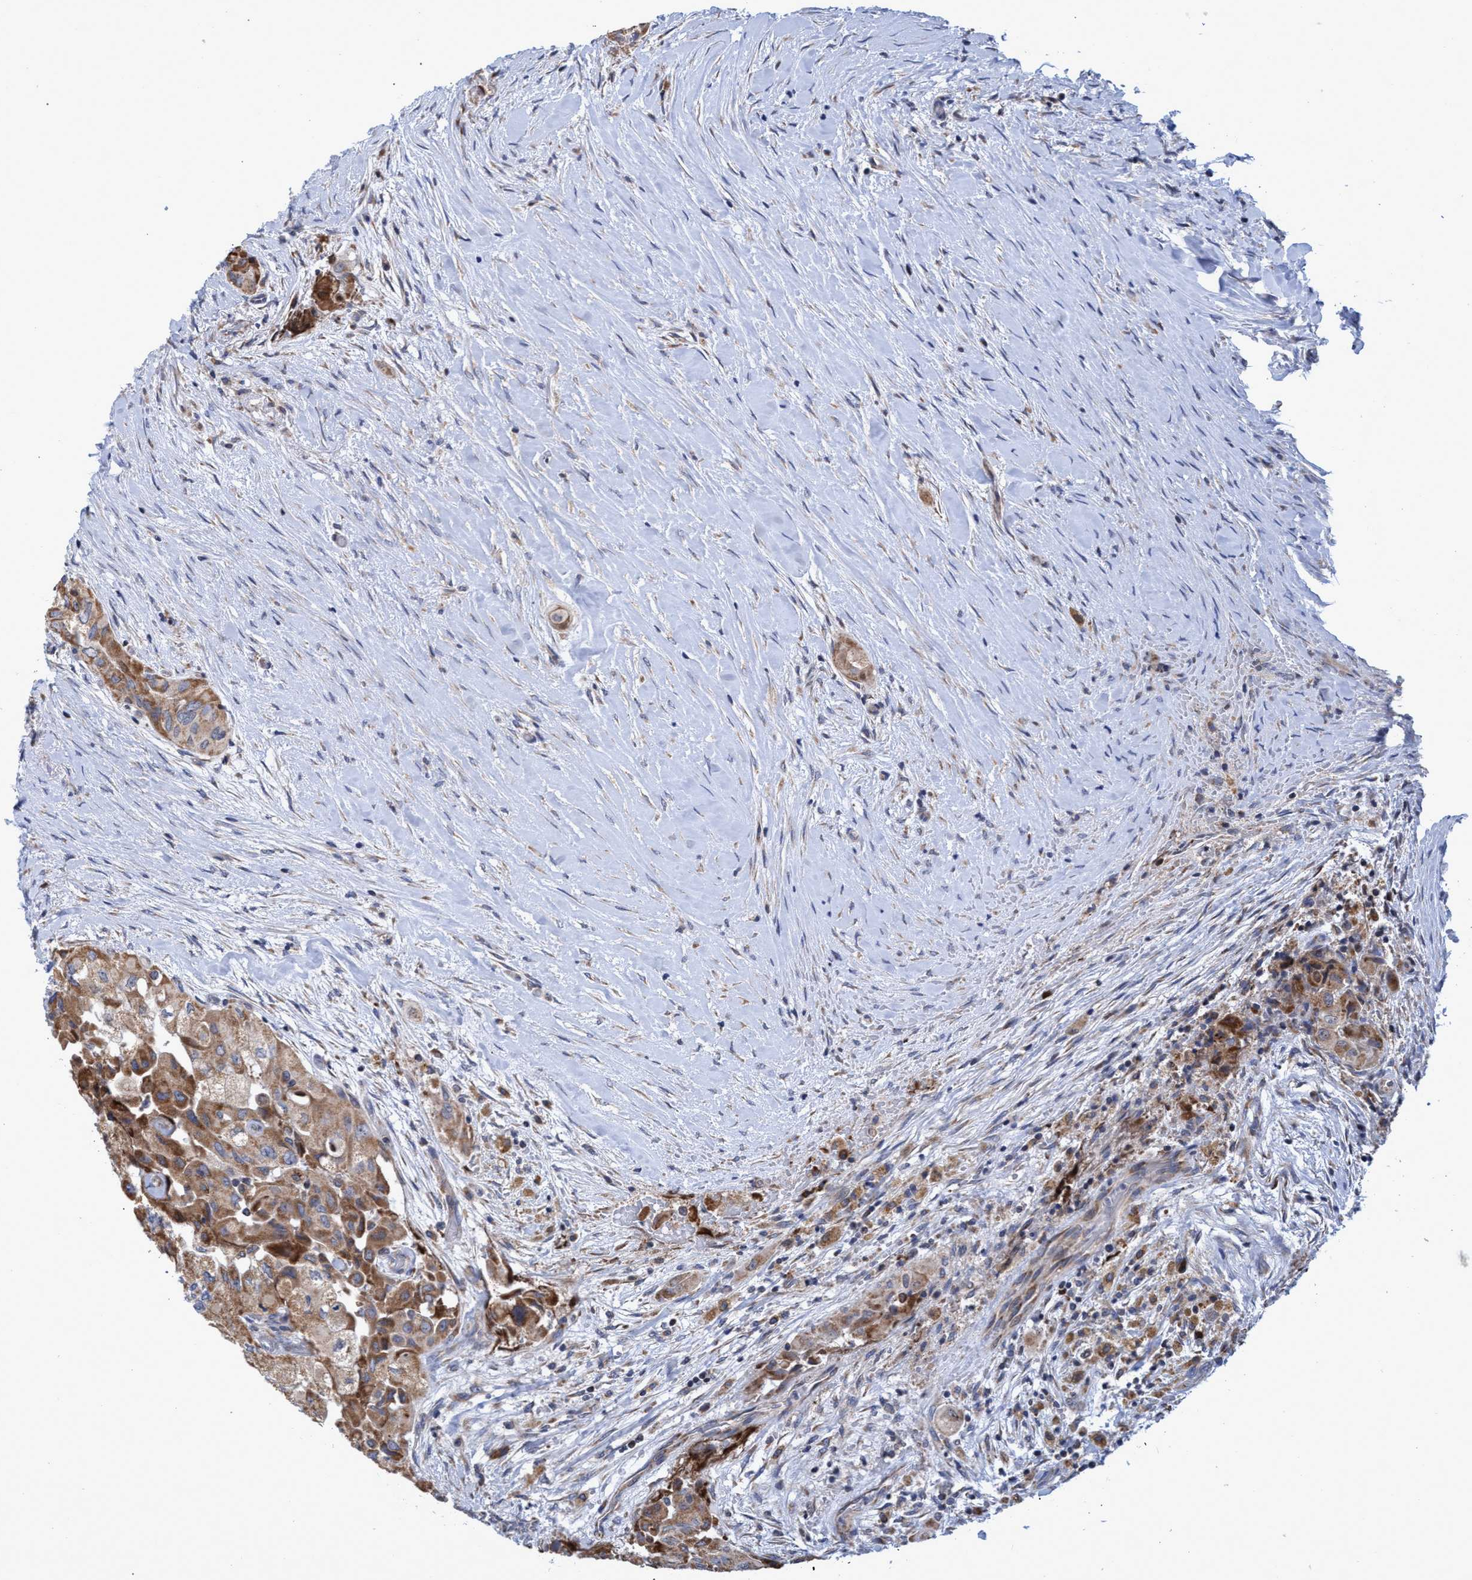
{"staining": {"intensity": "moderate", "quantity": ">75%", "location": "cytoplasmic/membranous"}, "tissue": "thyroid cancer", "cell_type": "Tumor cells", "image_type": "cancer", "snomed": [{"axis": "morphology", "description": "Papillary adenocarcinoma, NOS"}, {"axis": "topography", "description": "Thyroid gland"}], "caption": "Moderate cytoplasmic/membranous positivity for a protein is seen in approximately >75% of tumor cells of papillary adenocarcinoma (thyroid) using immunohistochemistry (IHC).", "gene": "NAT16", "patient": {"sex": "female", "age": 59}}